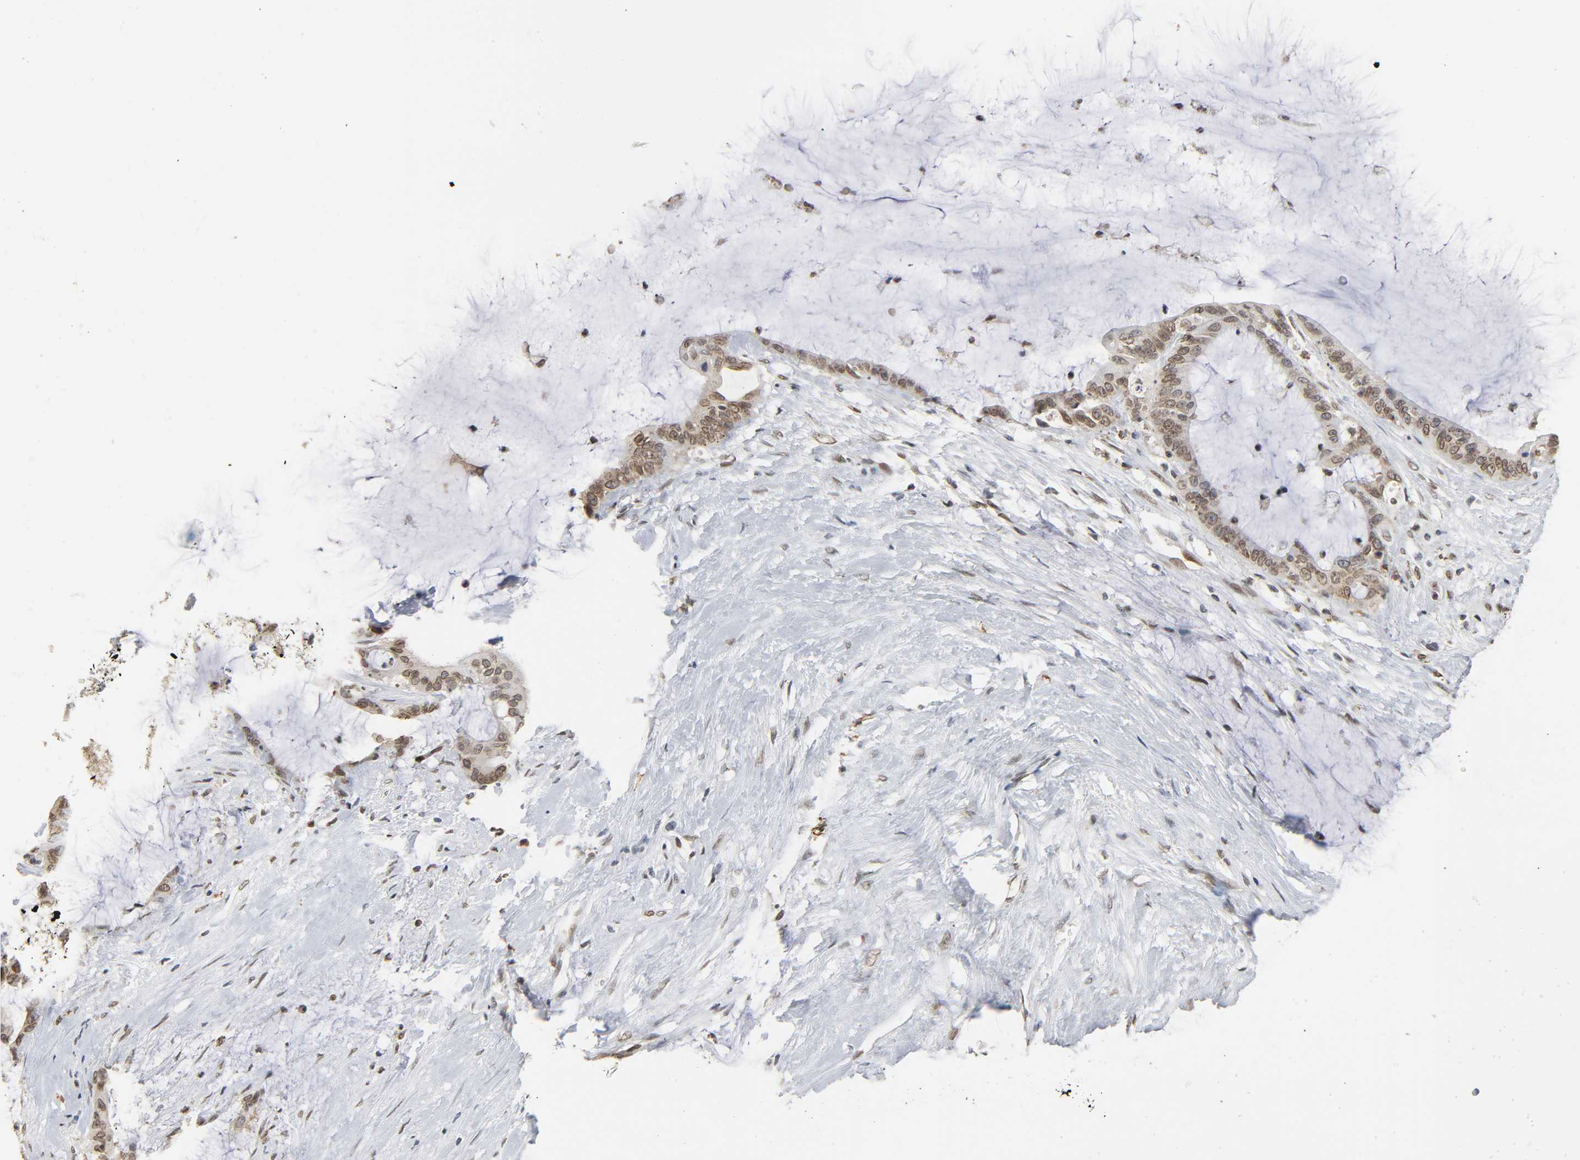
{"staining": {"intensity": "moderate", "quantity": ">75%", "location": "nuclear"}, "tissue": "liver cancer", "cell_type": "Tumor cells", "image_type": "cancer", "snomed": [{"axis": "morphology", "description": "Cholangiocarcinoma"}, {"axis": "topography", "description": "Liver"}], "caption": "The immunohistochemical stain labels moderate nuclear staining in tumor cells of liver cancer (cholangiocarcinoma) tissue.", "gene": "SUMO1", "patient": {"sex": "female", "age": 73}}